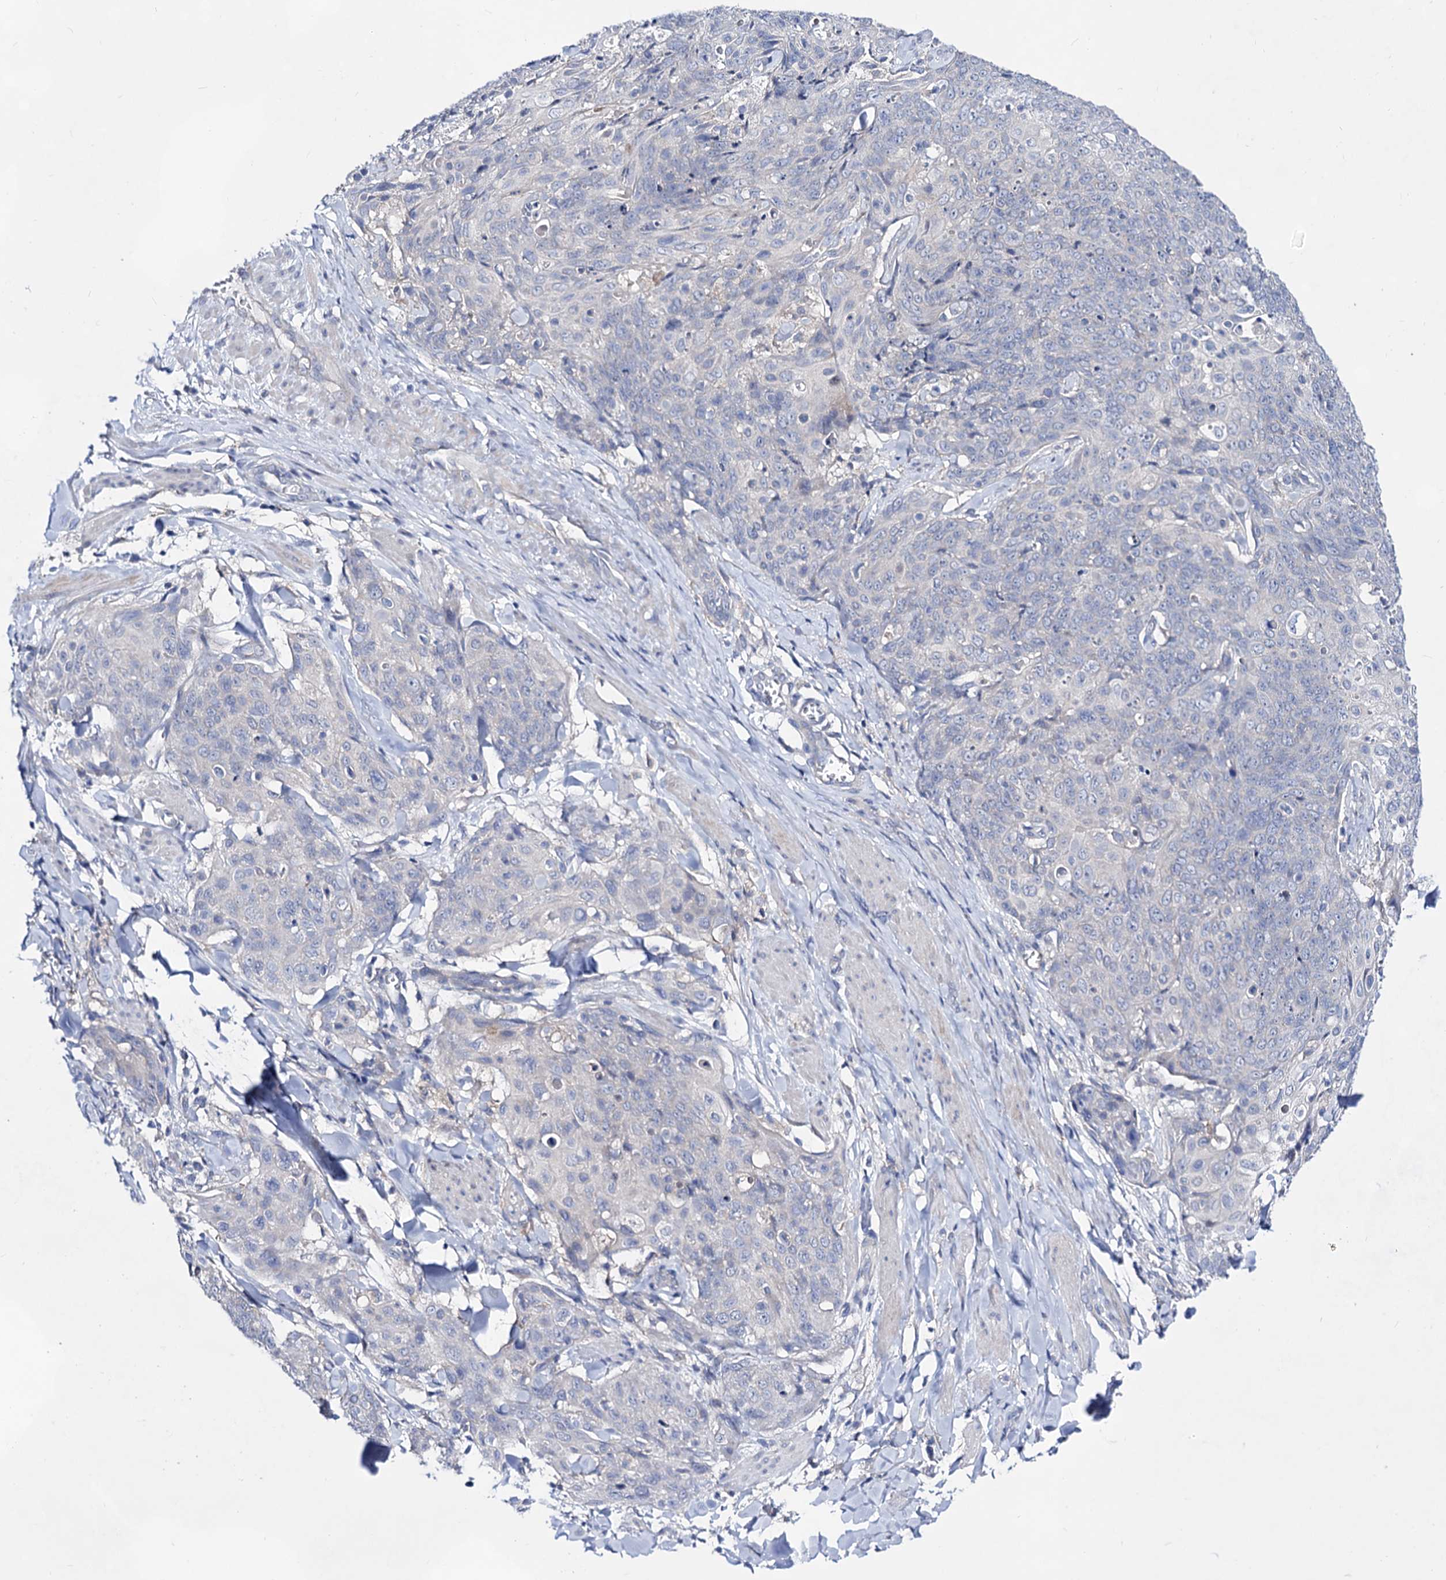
{"staining": {"intensity": "negative", "quantity": "none", "location": "none"}, "tissue": "skin cancer", "cell_type": "Tumor cells", "image_type": "cancer", "snomed": [{"axis": "morphology", "description": "Squamous cell carcinoma, NOS"}, {"axis": "topography", "description": "Skin"}, {"axis": "topography", "description": "Vulva"}], "caption": "Micrograph shows no significant protein staining in tumor cells of skin cancer.", "gene": "PLIN1", "patient": {"sex": "female", "age": 85}}